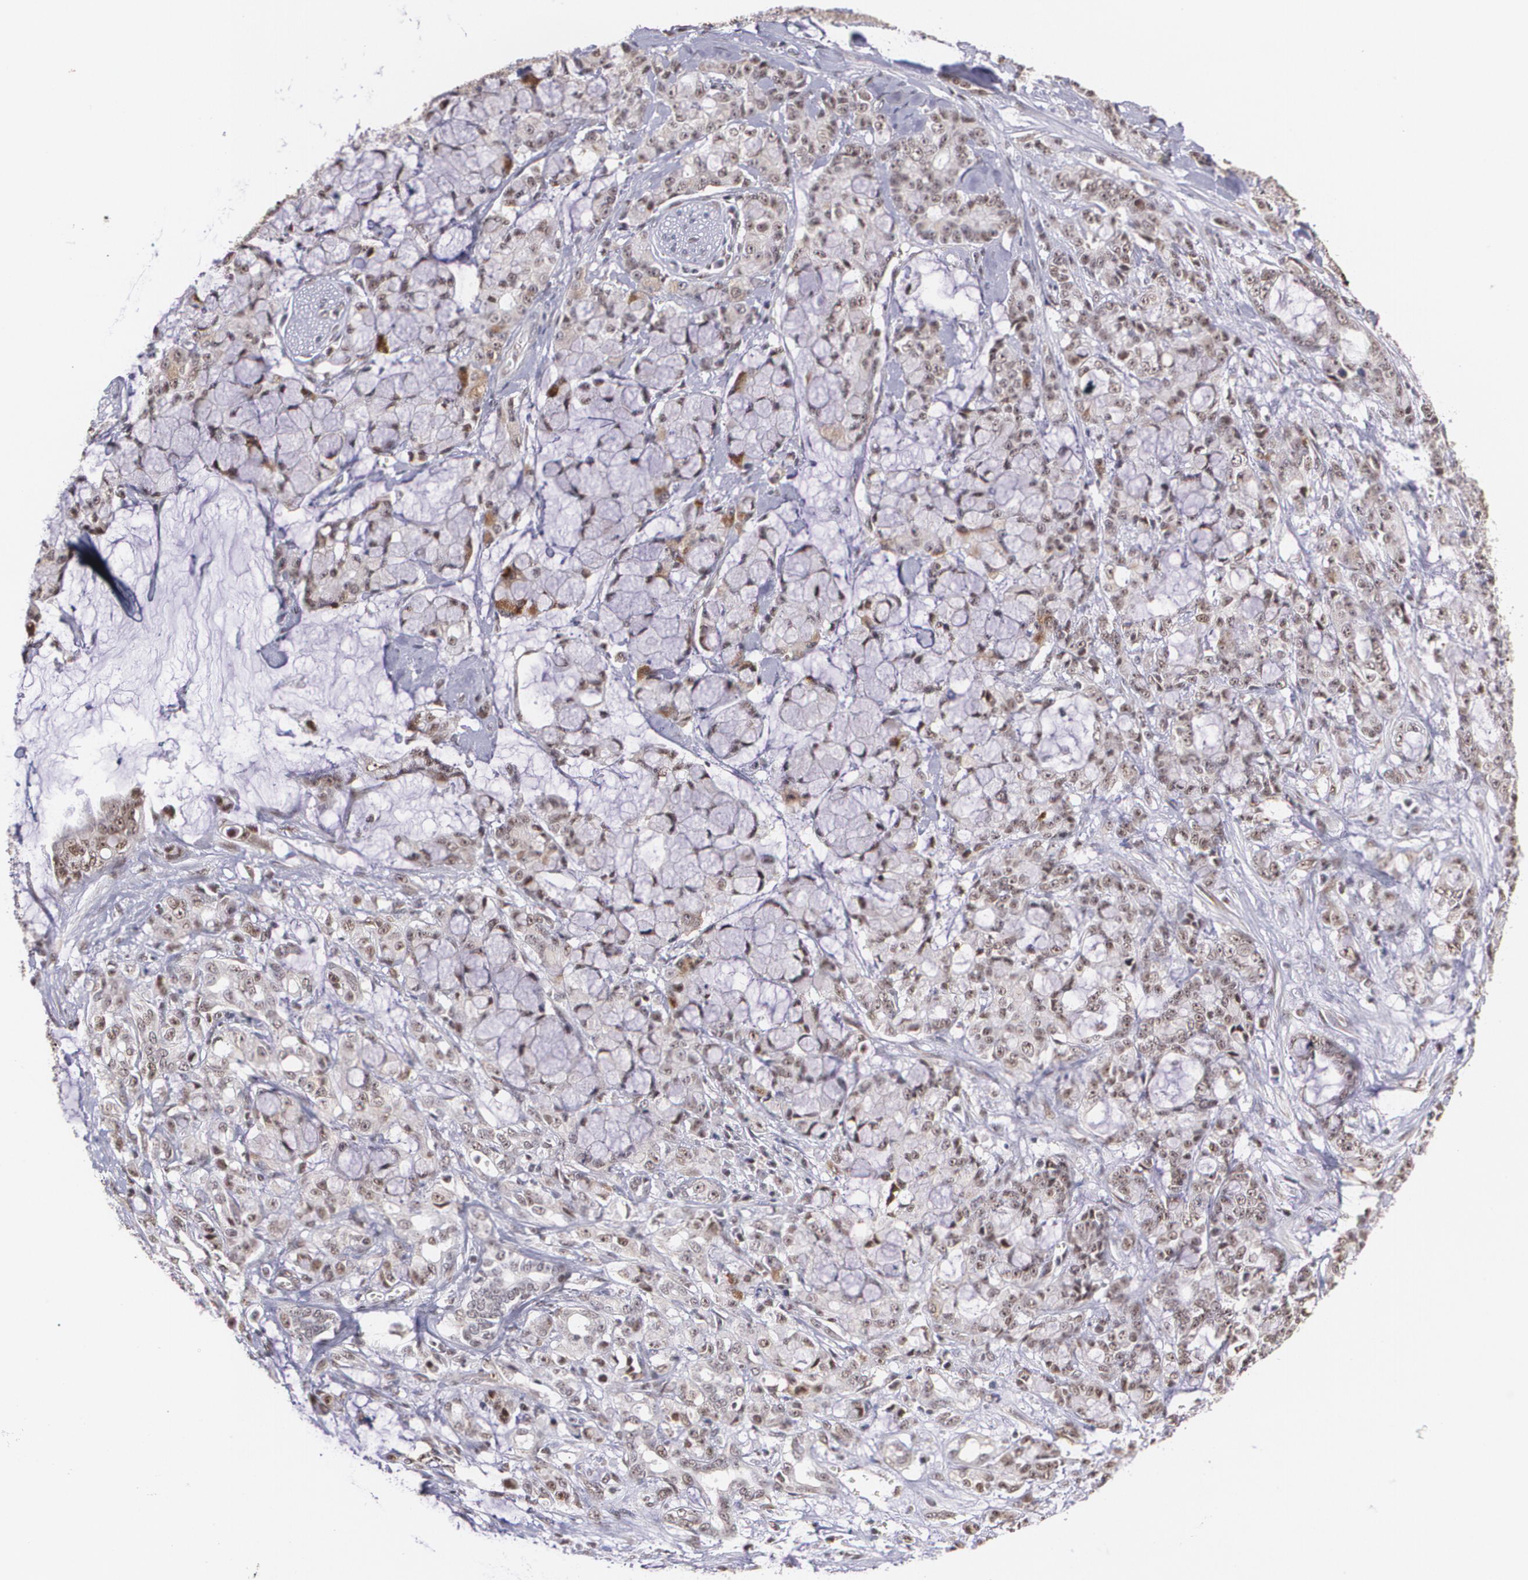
{"staining": {"intensity": "moderate", "quantity": ">75%", "location": "nuclear"}, "tissue": "pancreatic cancer", "cell_type": "Tumor cells", "image_type": "cancer", "snomed": [{"axis": "morphology", "description": "Adenocarcinoma, NOS"}, {"axis": "topography", "description": "Pancreas"}], "caption": "The histopathology image demonstrates immunohistochemical staining of pancreatic adenocarcinoma. There is moderate nuclear positivity is present in approximately >75% of tumor cells.", "gene": "C6orf15", "patient": {"sex": "female", "age": 73}}